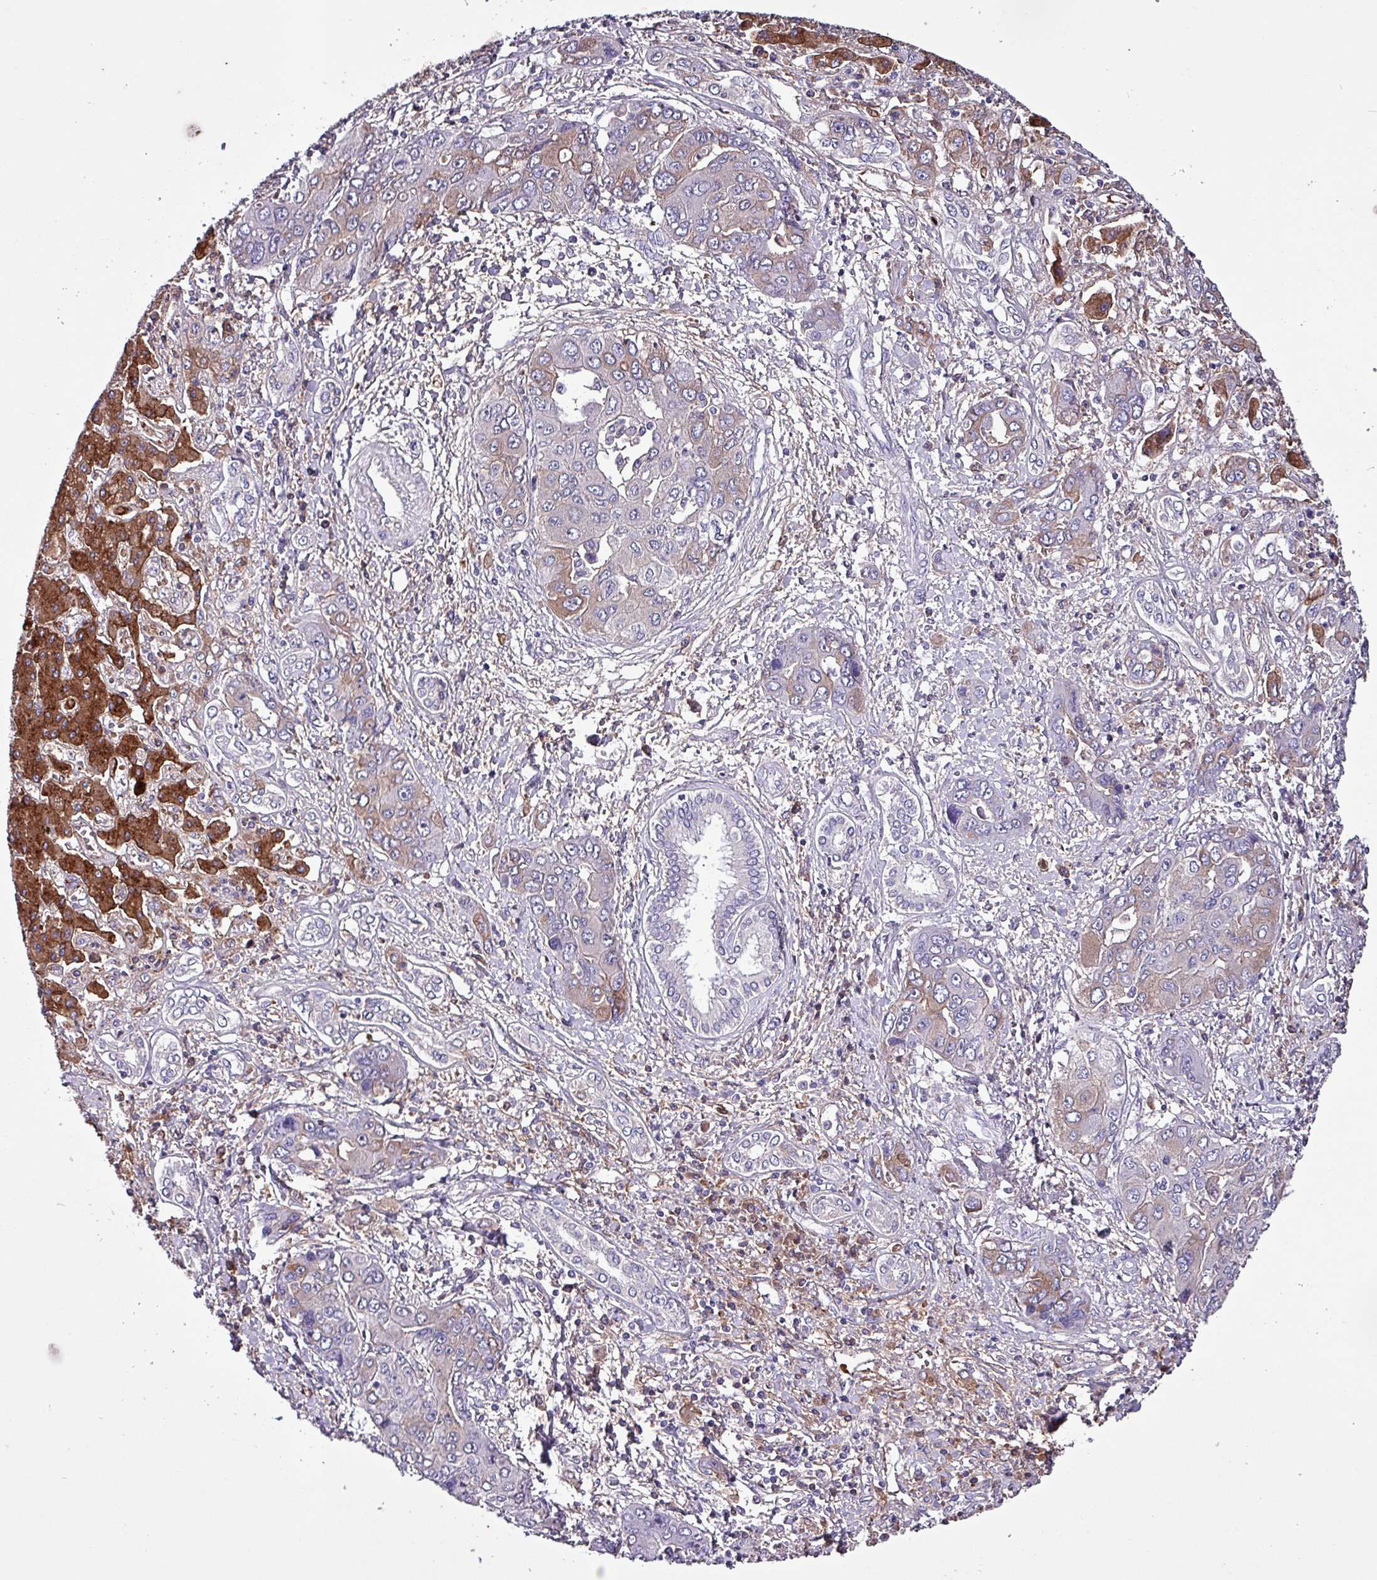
{"staining": {"intensity": "weak", "quantity": "25%-75%", "location": "cytoplasmic/membranous"}, "tissue": "liver cancer", "cell_type": "Tumor cells", "image_type": "cancer", "snomed": [{"axis": "morphology", "description": "Cholangiocarcinoma"}, {"axis": "topography", "description": "Liver"}], "caption": "IHC staining of liver cancer (cholangiocarcinoma), which displays low levels of weak cytoplasmic/membranous positivity in approximately 25%-75% of tumor cells indicating weak cytoplasmic/membranous protein positivity. The staining was performed using DAB (brown) for protein detection and nuclei were counterstained in hematoxylin (blue).", "gene": "HP", "patient": {"sex": "male", "age": 67}}